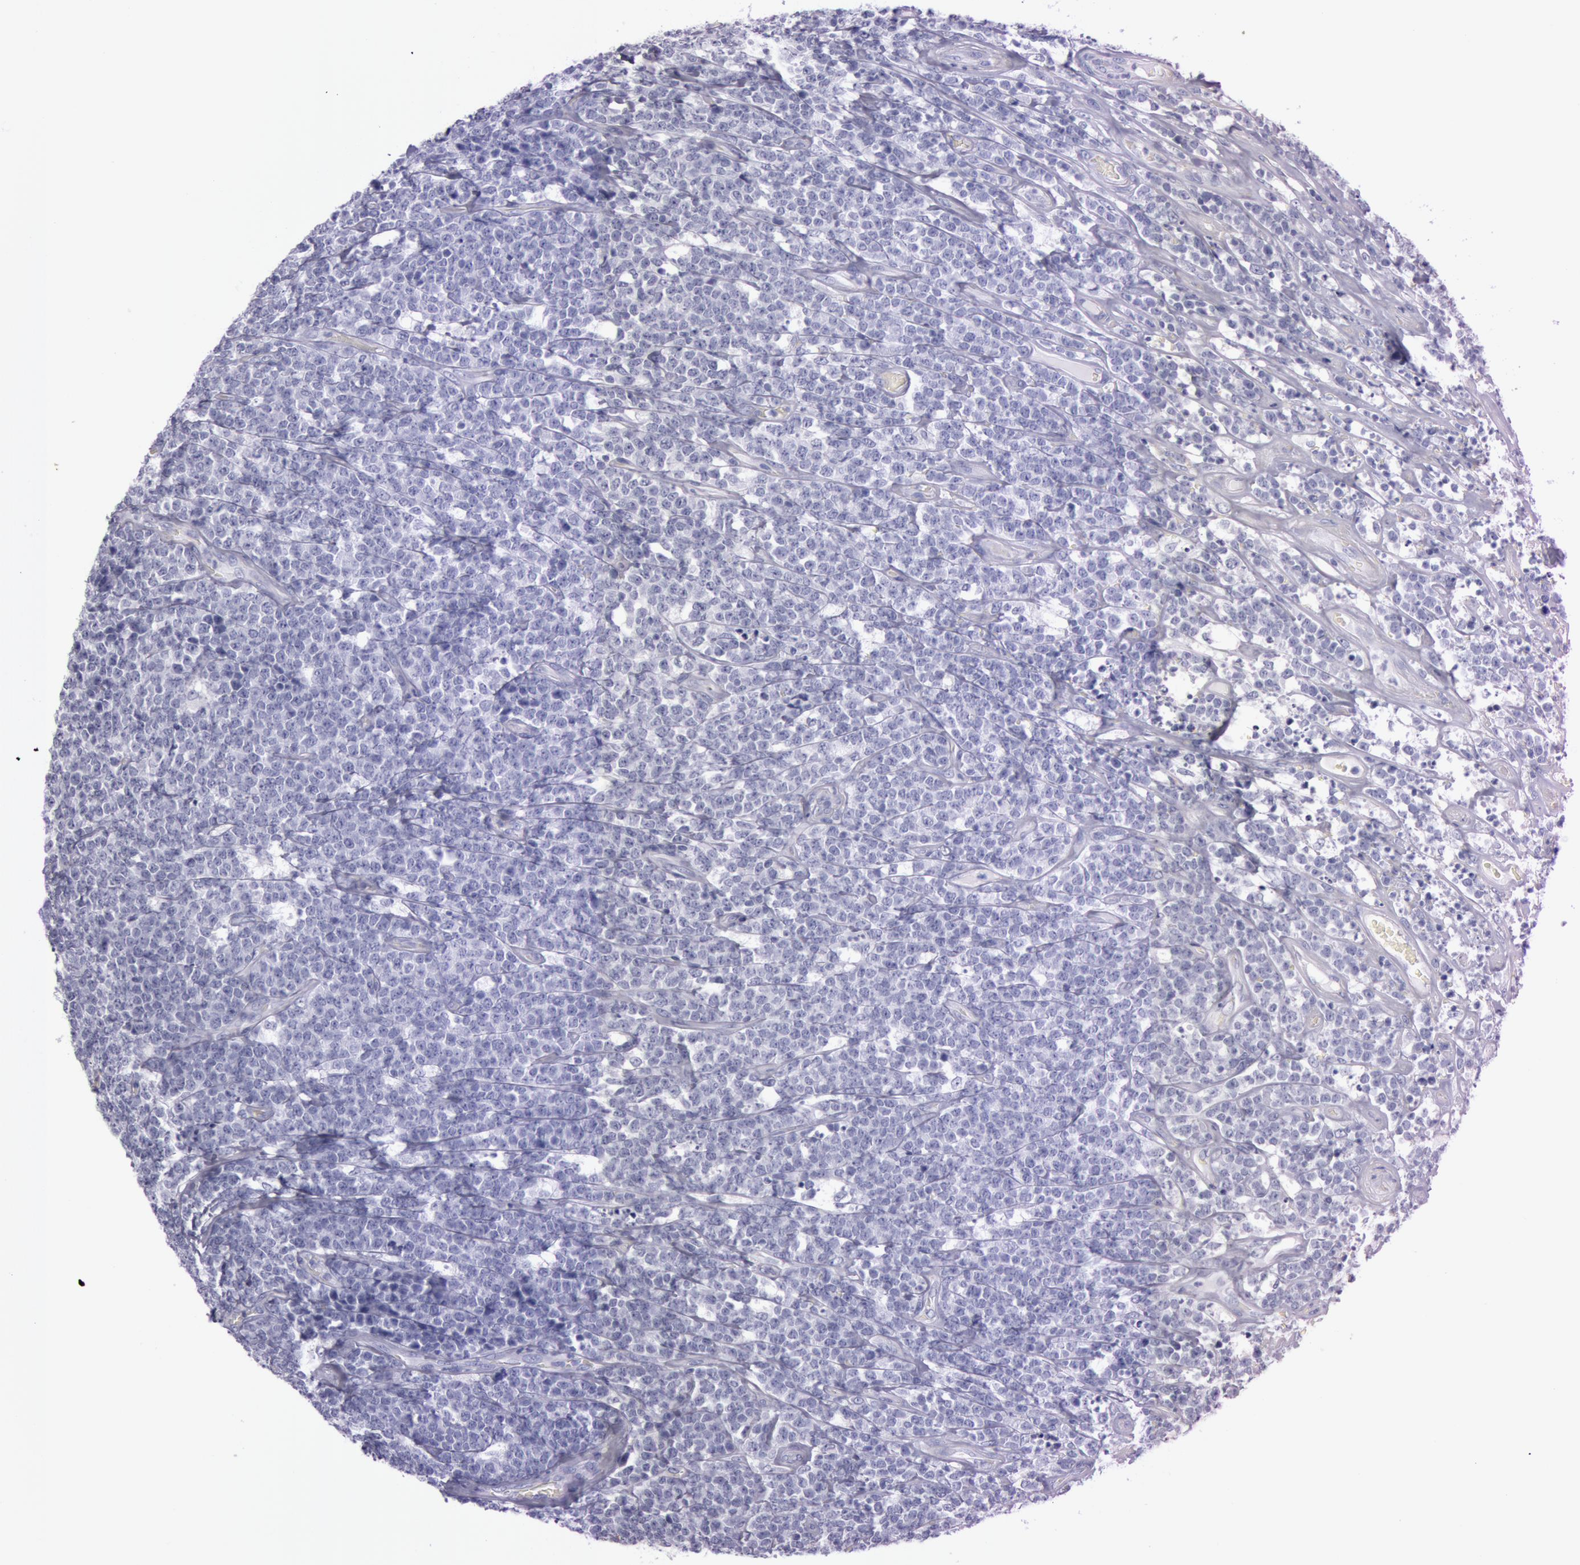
{"staining": {"intensity": "negative", "quantity": "none", "location": "none"}, "tissue": "lymphoma", "cell_type": "Tumor cells", "image_type": "cancer", "snomed": [{"axis": "morphology", "description": "Malignant lymphoma, non-Hodgkin's type, High grade"}, {"axis": "topography", "description": "Small intestine"}, {"axis": "topography", "description": "Colon"}], "caption": "Immunohistochemical staining of human malignant lymphoma, non-Hodgkin's type (high-grade) demonstrates no significant positivity in tumor cells.", "gene": "FOLH1", "patient": {"sex": "male", "age": 8}}